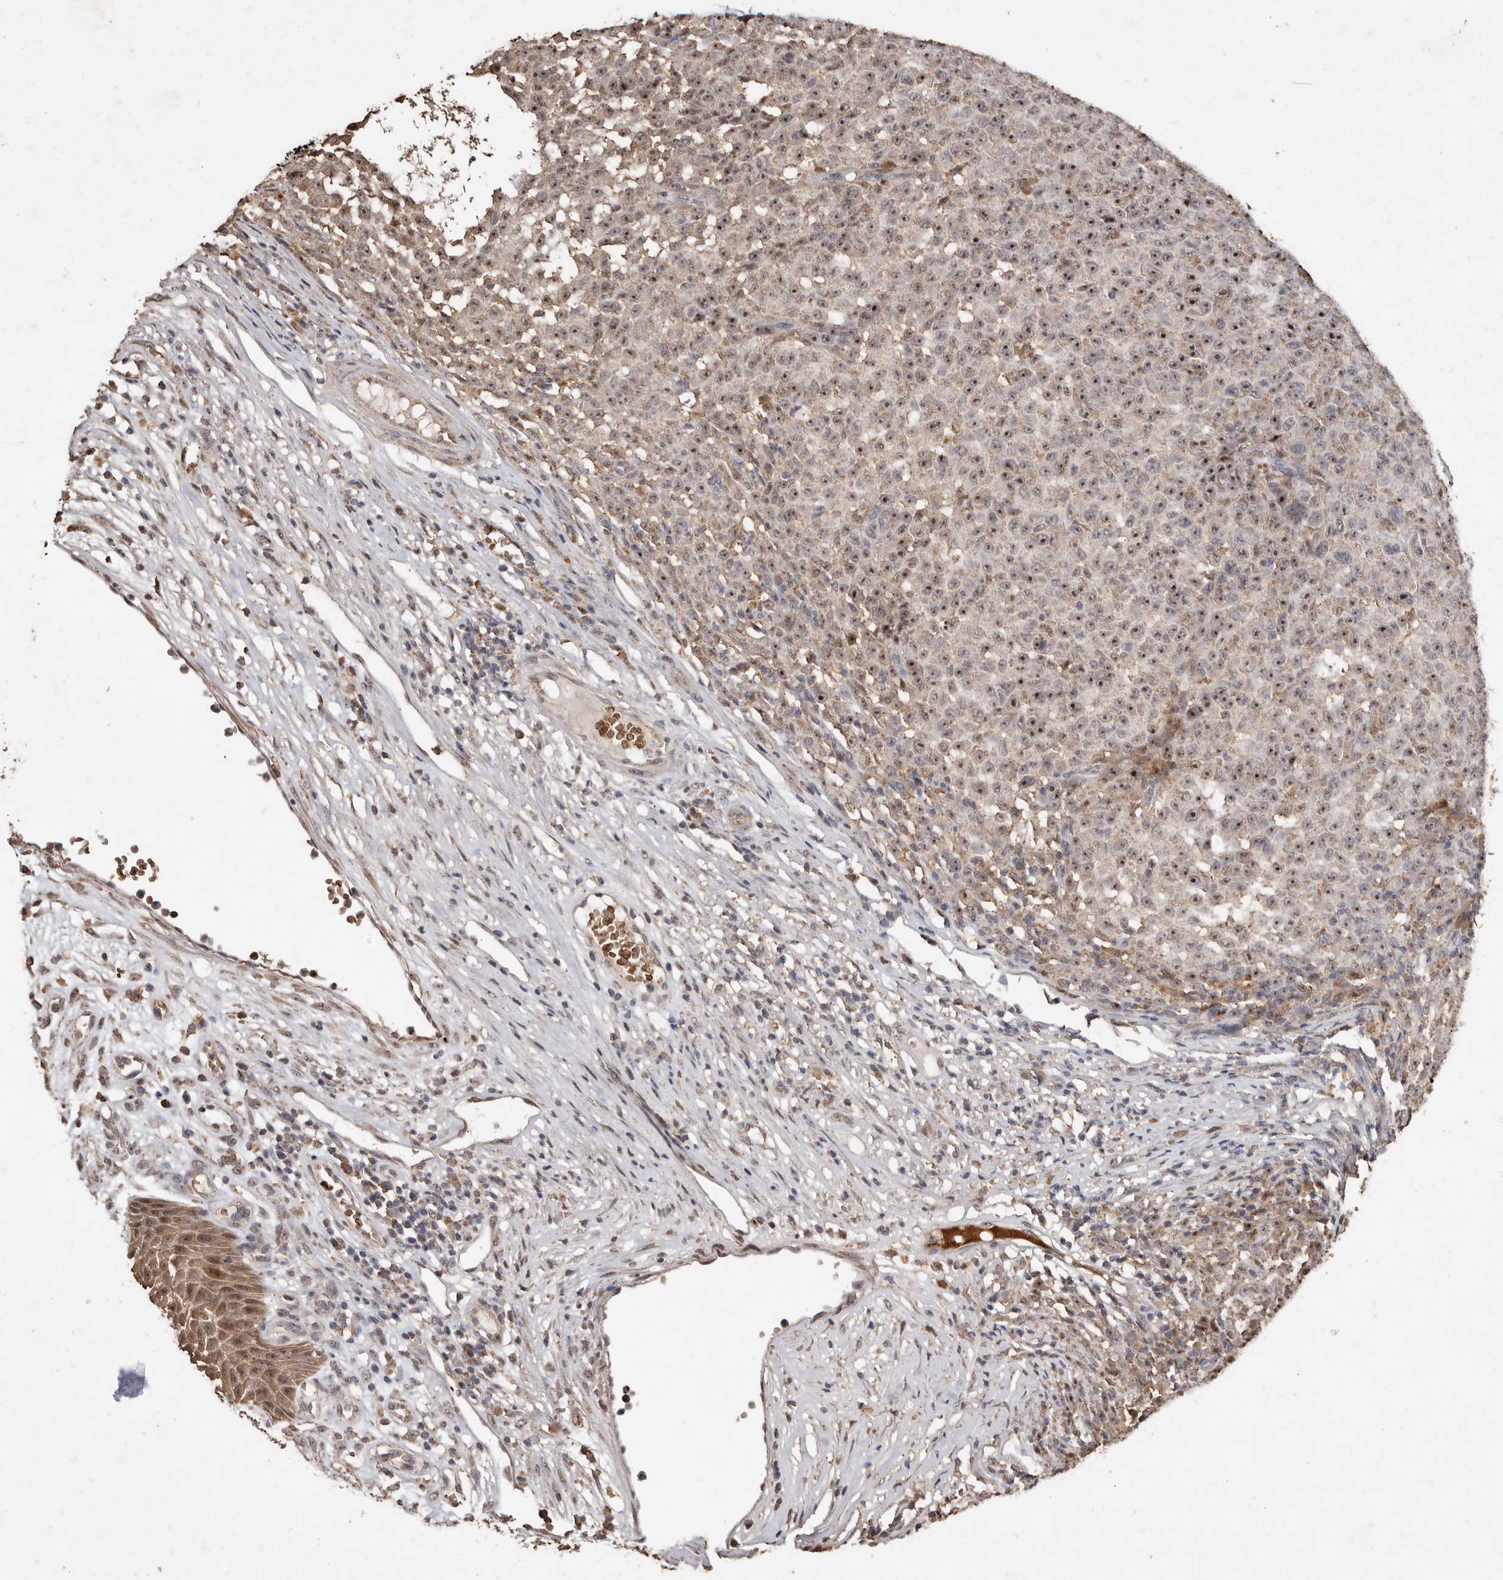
{"staining": {"intensity": "weak", "quantity": ">75%", "location": "cytoplasmic/membranous,nuclear"}, "tissue": "melanoma", "cell_type": "Tumor cells", "image_type": "cancer", "snomed": [{"axis": "morphology", "description": "Malignant melanoma, NOS"}, {"axis": "topography", "description": "Skin"}], "caption": "Melanoma stained with immunohistochemistry (IHC) displays weak cytoplasmic/membranous and nuclear expression in approximately >75% of tumor cells.", "gene": "GRAMD2A", "patient": {"sex": "female", "age": 82}}